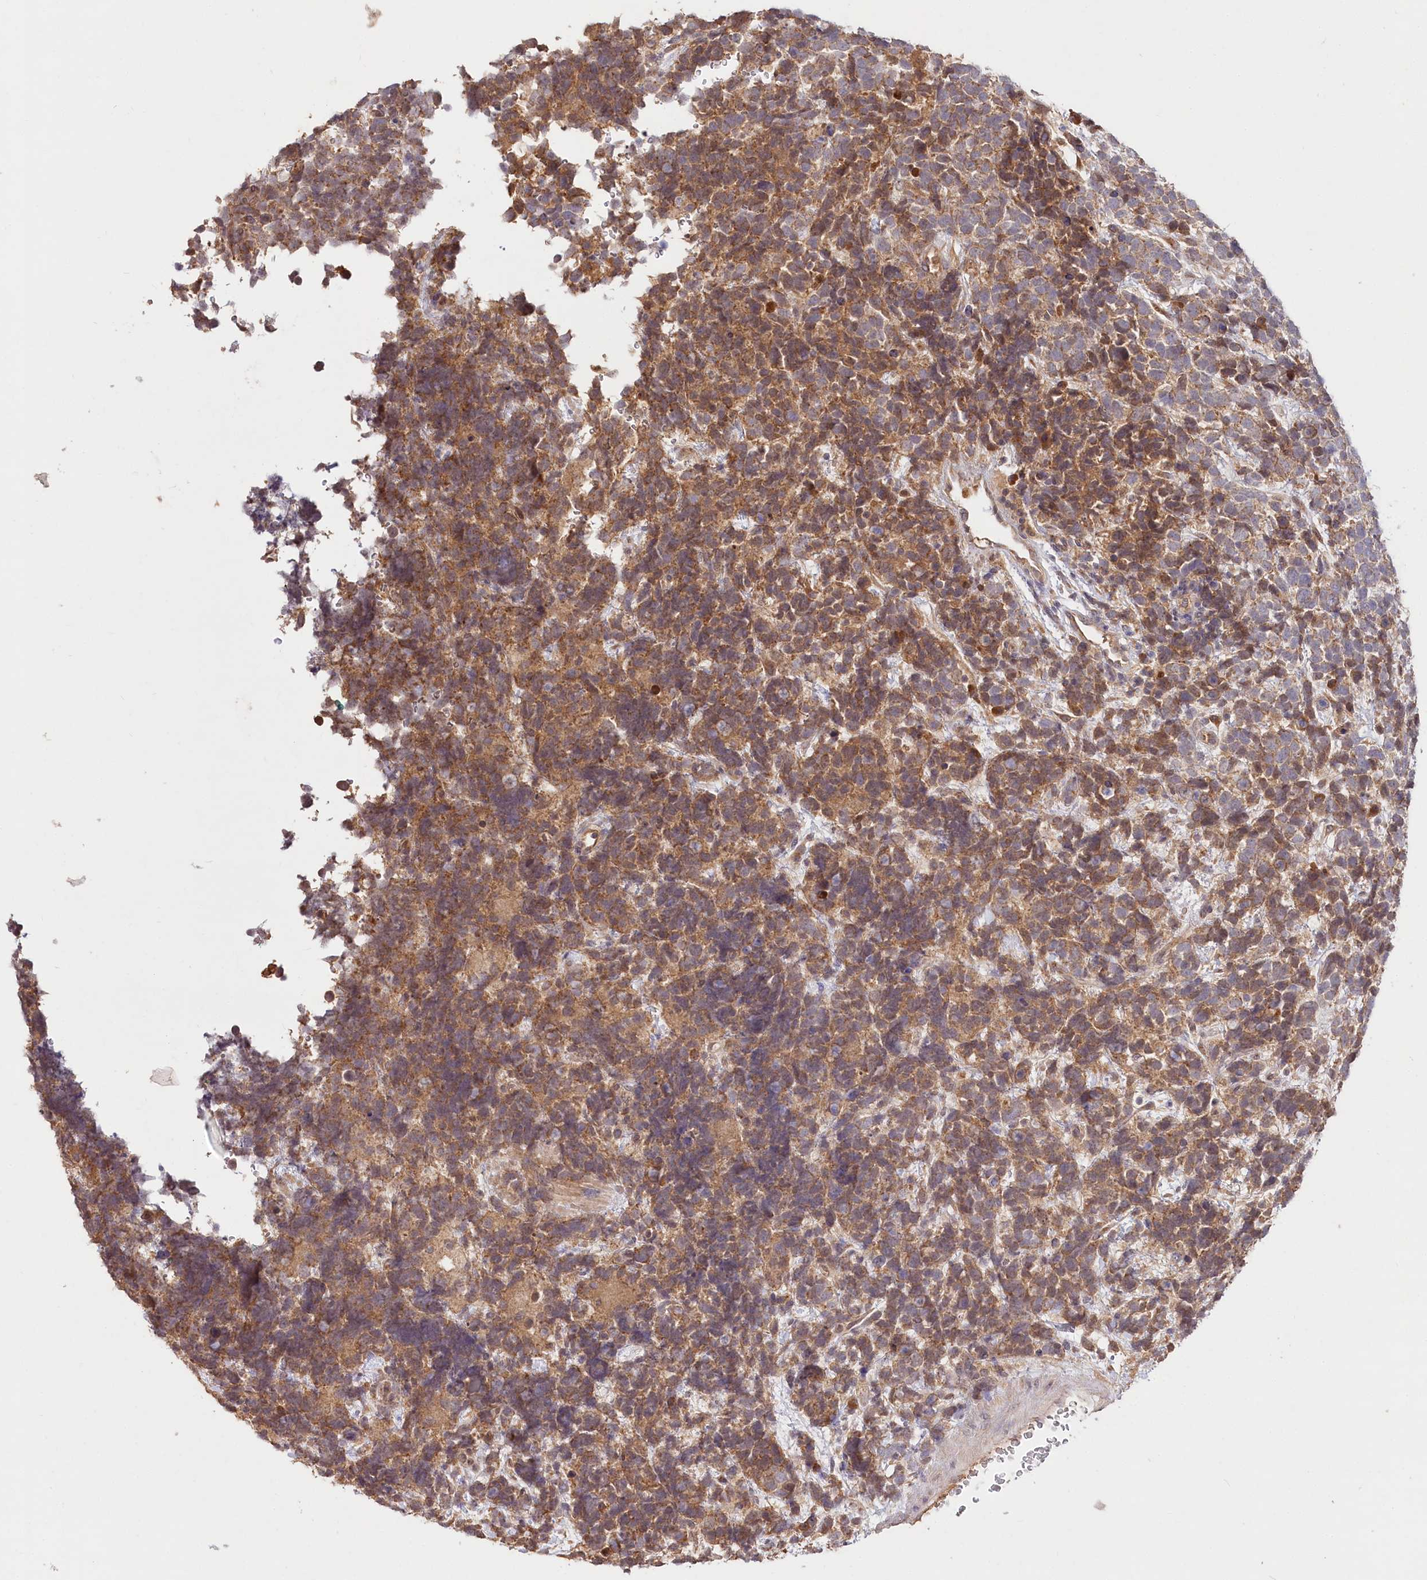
{"staining": {"intensity": "moderate", "quantity": ">75%", "location": "cytoplasmic/membranous"}, "tissue": "urothelial cancer", "cell_type": "Tumor cells", "image_type": "cancer", "snomed": [{"axis": "morphology", "description": "Urothelial carcinoma, High grade"}, {"axis": "topography", "description": "Urinary bladder"}], "caption": "High-magnification brightfield microscopy of urothelial cancer stained with DAB (3,3'-diaminobenzidine) (brown) and counterstained with hematoxylin (blue). tumor cells exhibit moderate cytoplasmic/membranous staining is appreciated in about>75% of cells. (DAB IHC, brown staining for protein, blue staining for nuclei).", "gene": "IRAK1BP1", "patient": {"sex": "female", "age": 82}}